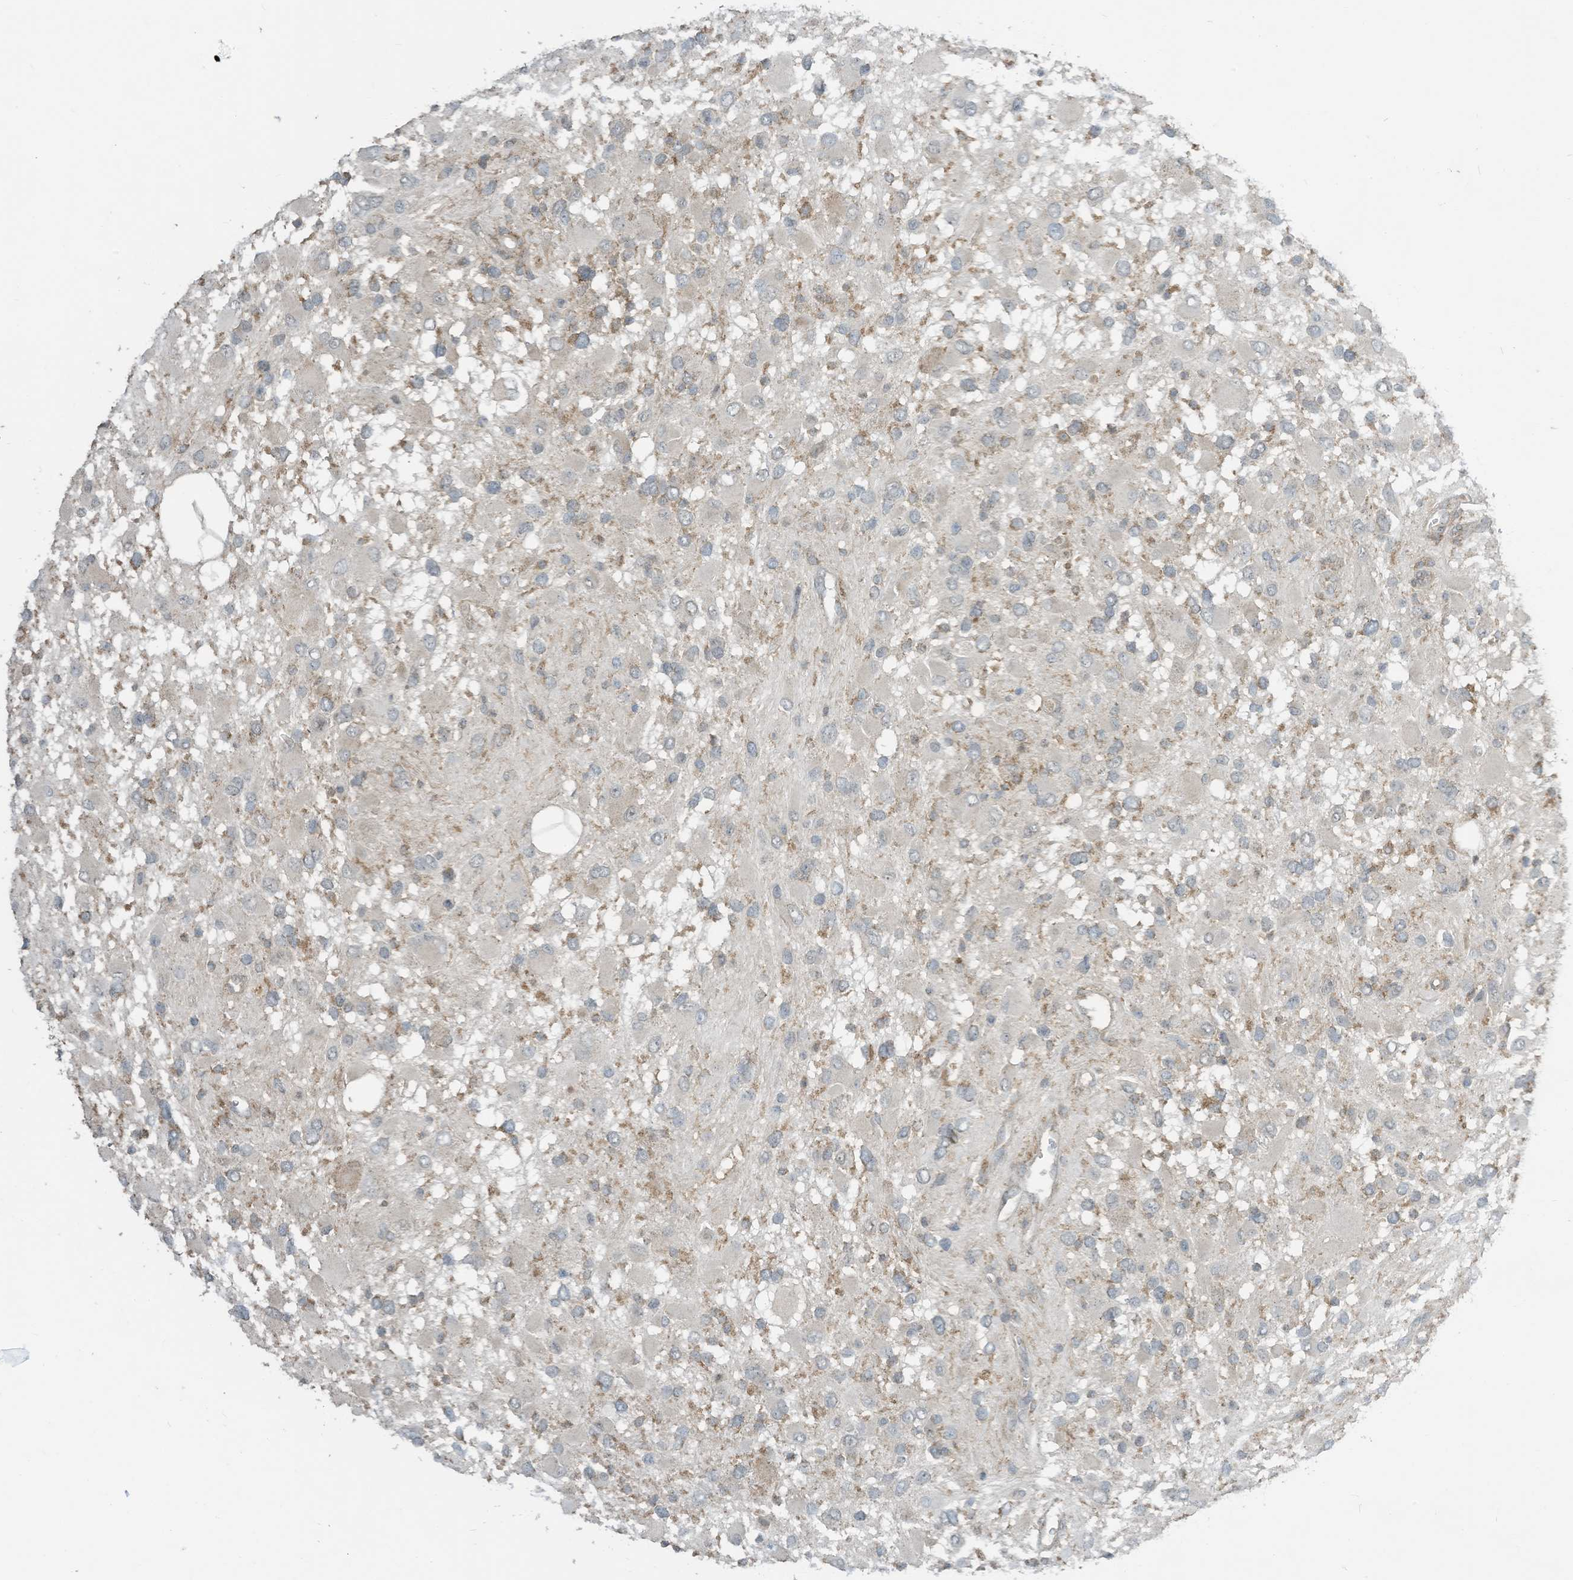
{"staining": {"intensity": "negative", "quantity": "none", "location": "none"}, "tissue": "glioma", "cell_type": "Tumor cells", "image_type": "cancer", "snomed": [{"axis": "morphology", "description": "Glioma, malignant, High grade"}, {"axis": "topography", "description": "Brain"}], "caption": "The immunohistochemistry image has no significant positivity in tumor cells of glioma tissue.", "gene": "PARVG", "patient": {"sex": "male", "age": 53}}